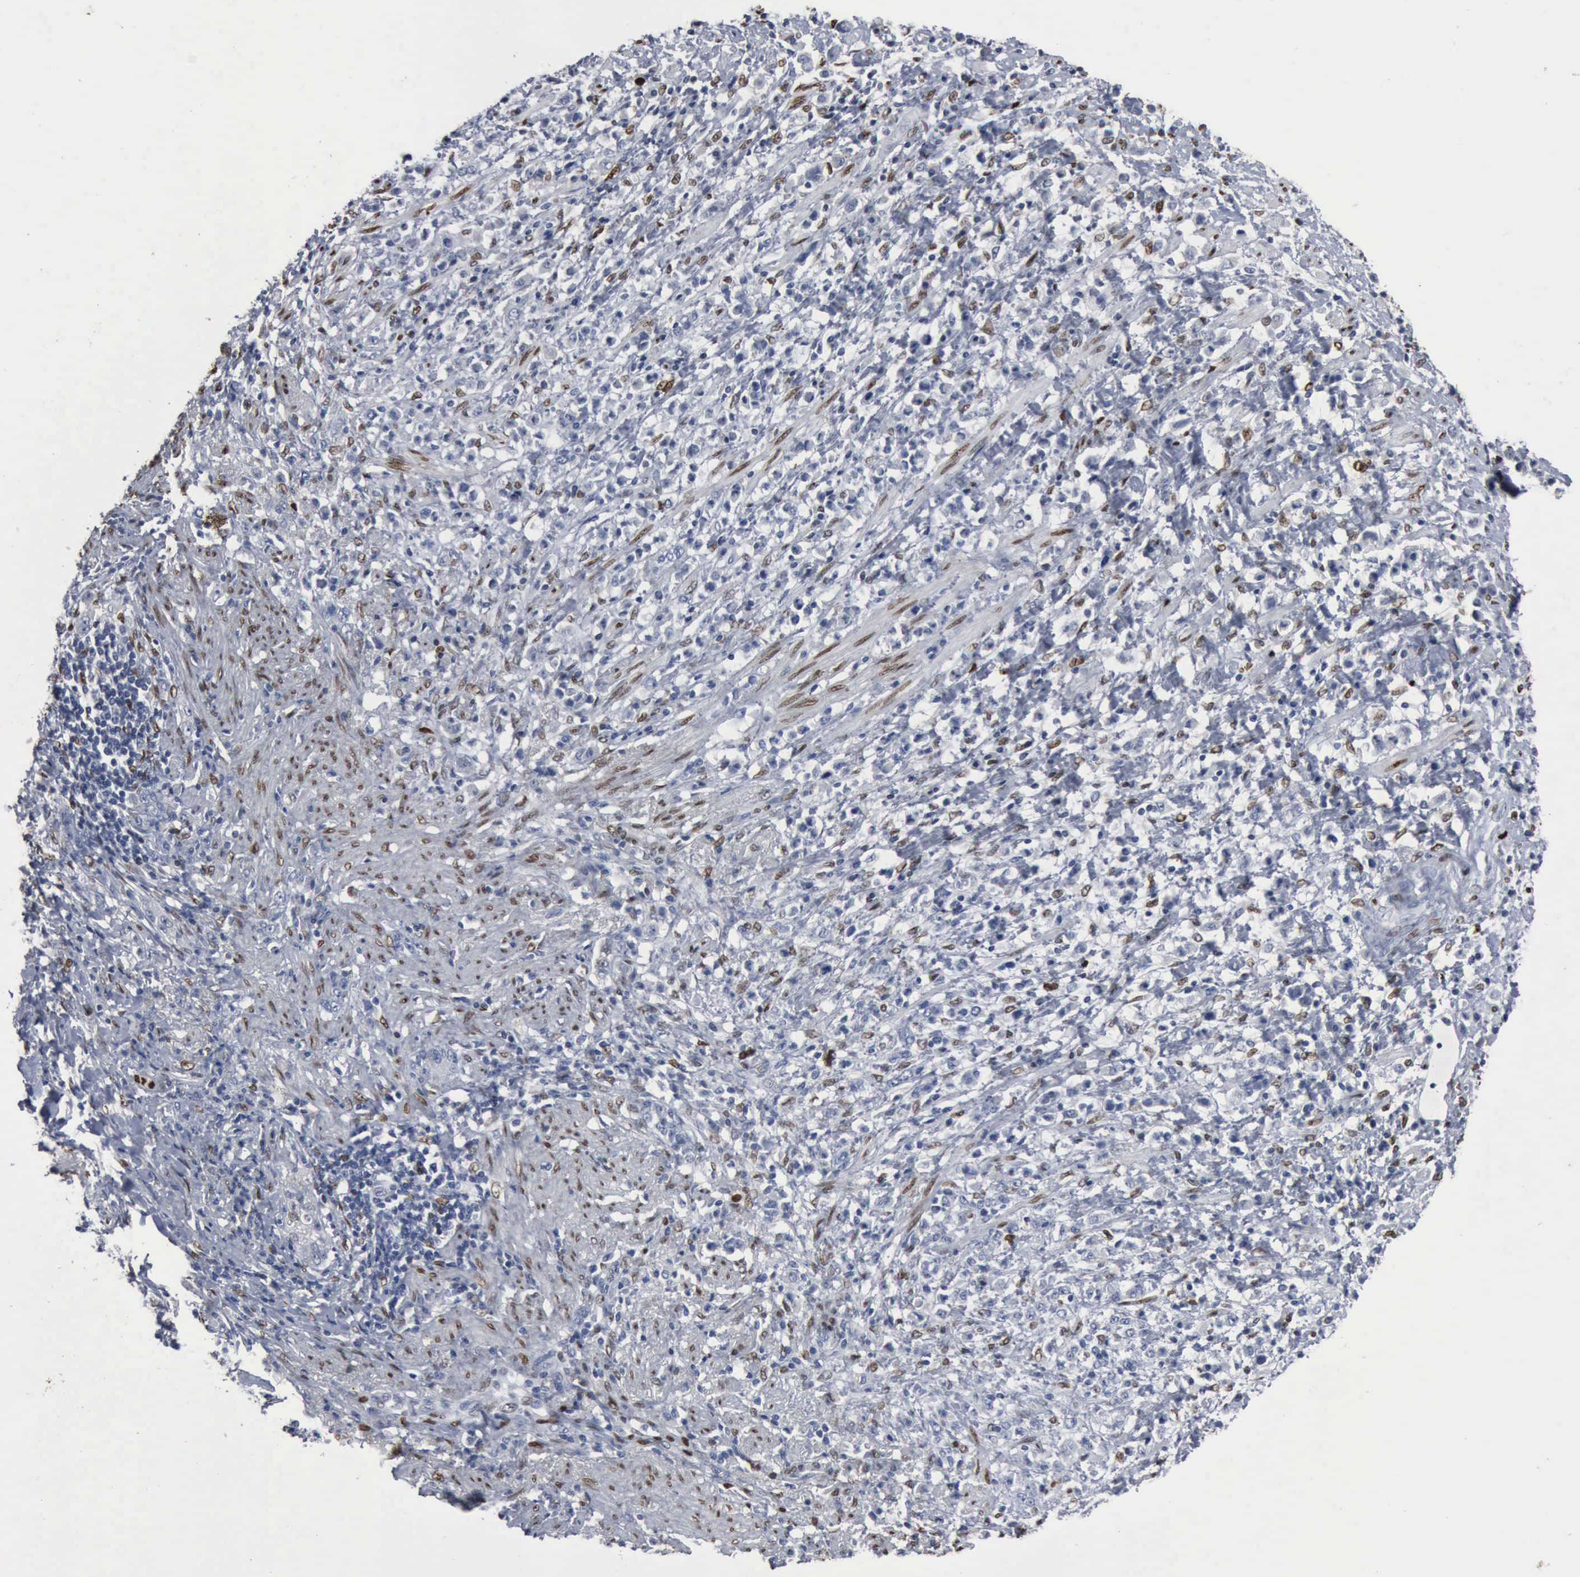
{"staining": {"intensity": "negative", "quantity": "none", "location": "none"}, "tissue": "stomach cancer", "cell_type": "Tumor cells", "image_type": "cancer", "snomed": [{"axis": "morphology", "description": "Adenocarcinoma, NOS"}, {"axis": "topography", "description": "Stomach, lower"}], "caption": "Immunohistochemistry (IHC) of human stomach cancer shows no positivity in tumor cells.", "gene": "FGF2", "patient": {"sex": "male", "age": 88}}